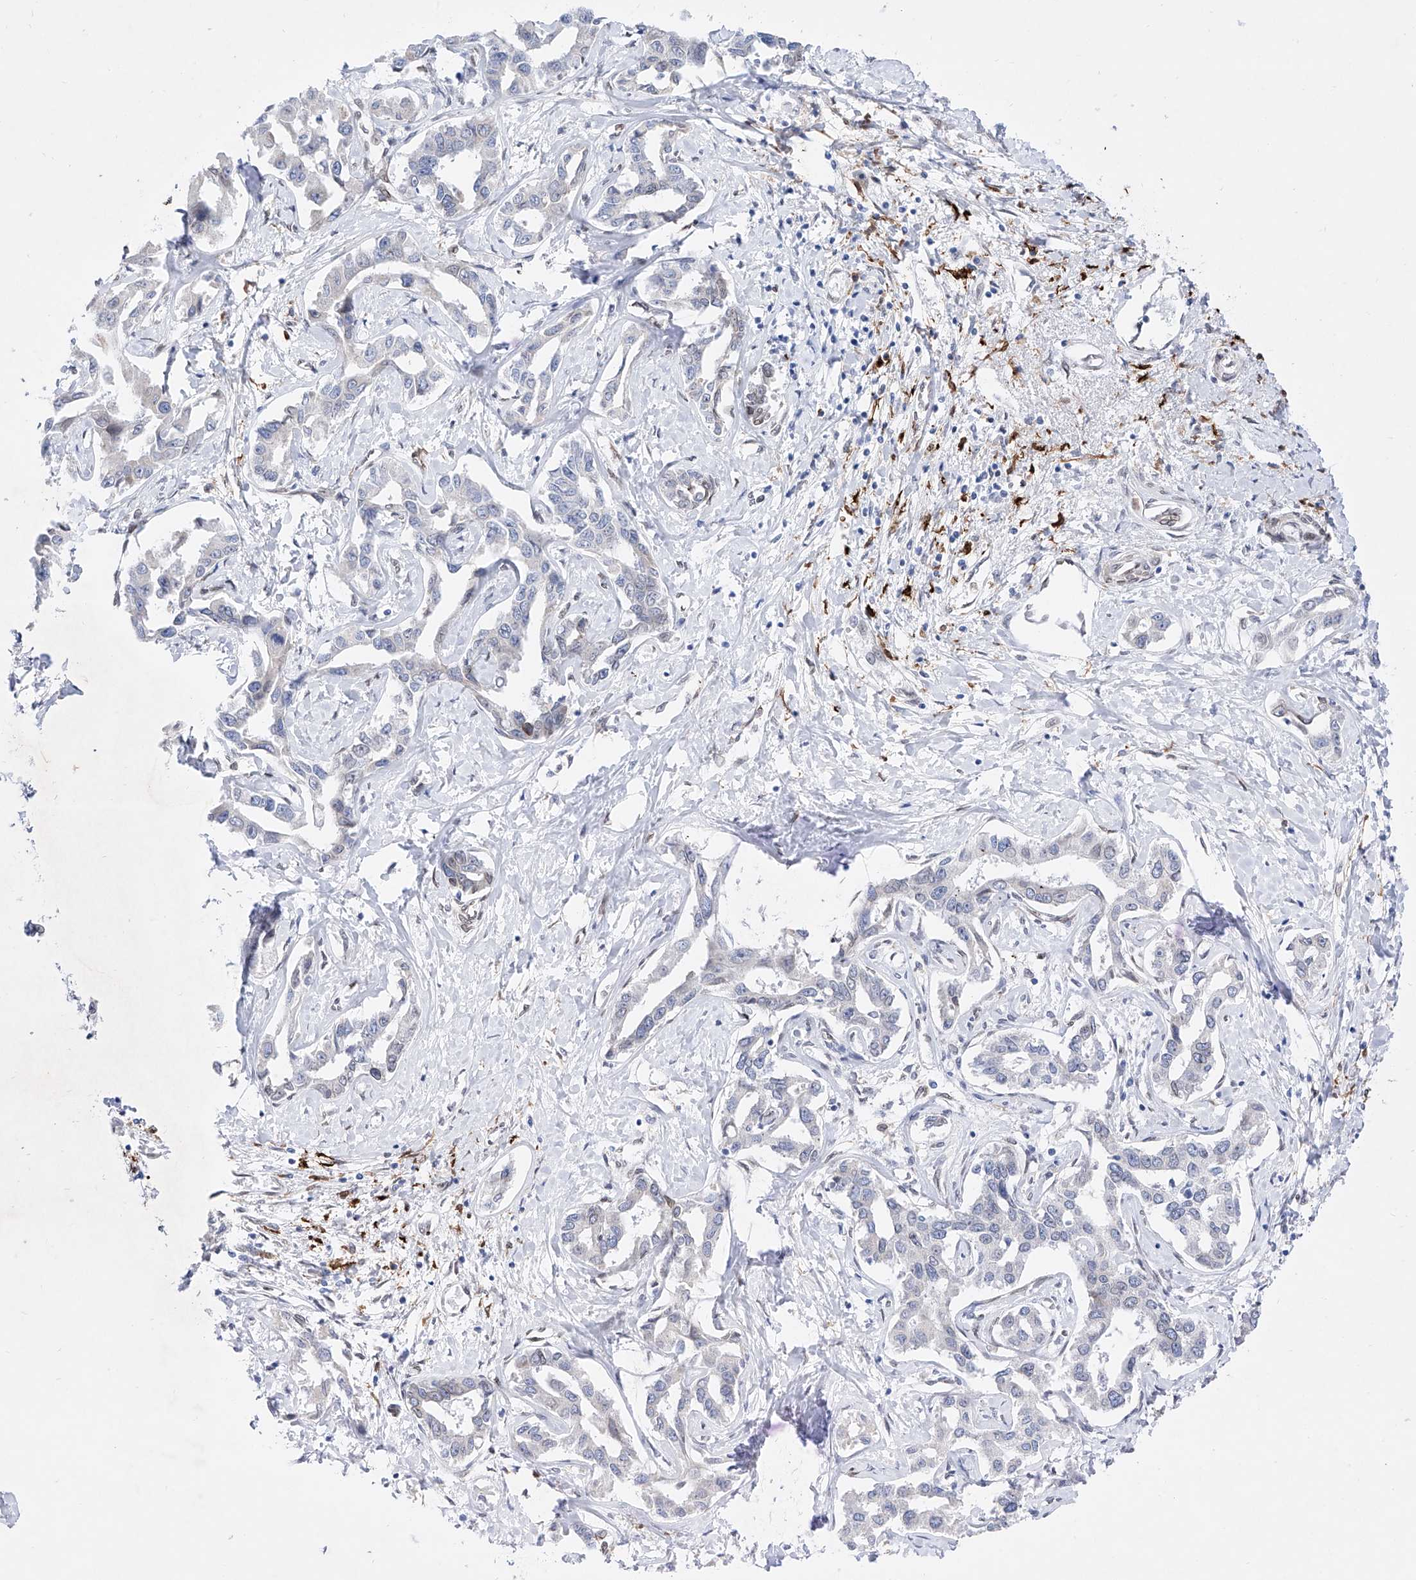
{"staining": {"intensity": "negative", "quantity": "none", "location": "none"}, "tissue": "liver cancer", "cell_type": "Tumor cells", "image_type": "cancer", "snomed": [{"axis": "morphology", "description": "Cholangiocarcinoma"}, {"axis": "topography", "description": "Liver"}], "caption": "Tumor cells are negative for brown protein staining in liver cancer.", "gene": "LCLAT1", "patient": {"sex": "male", "age": 59}}